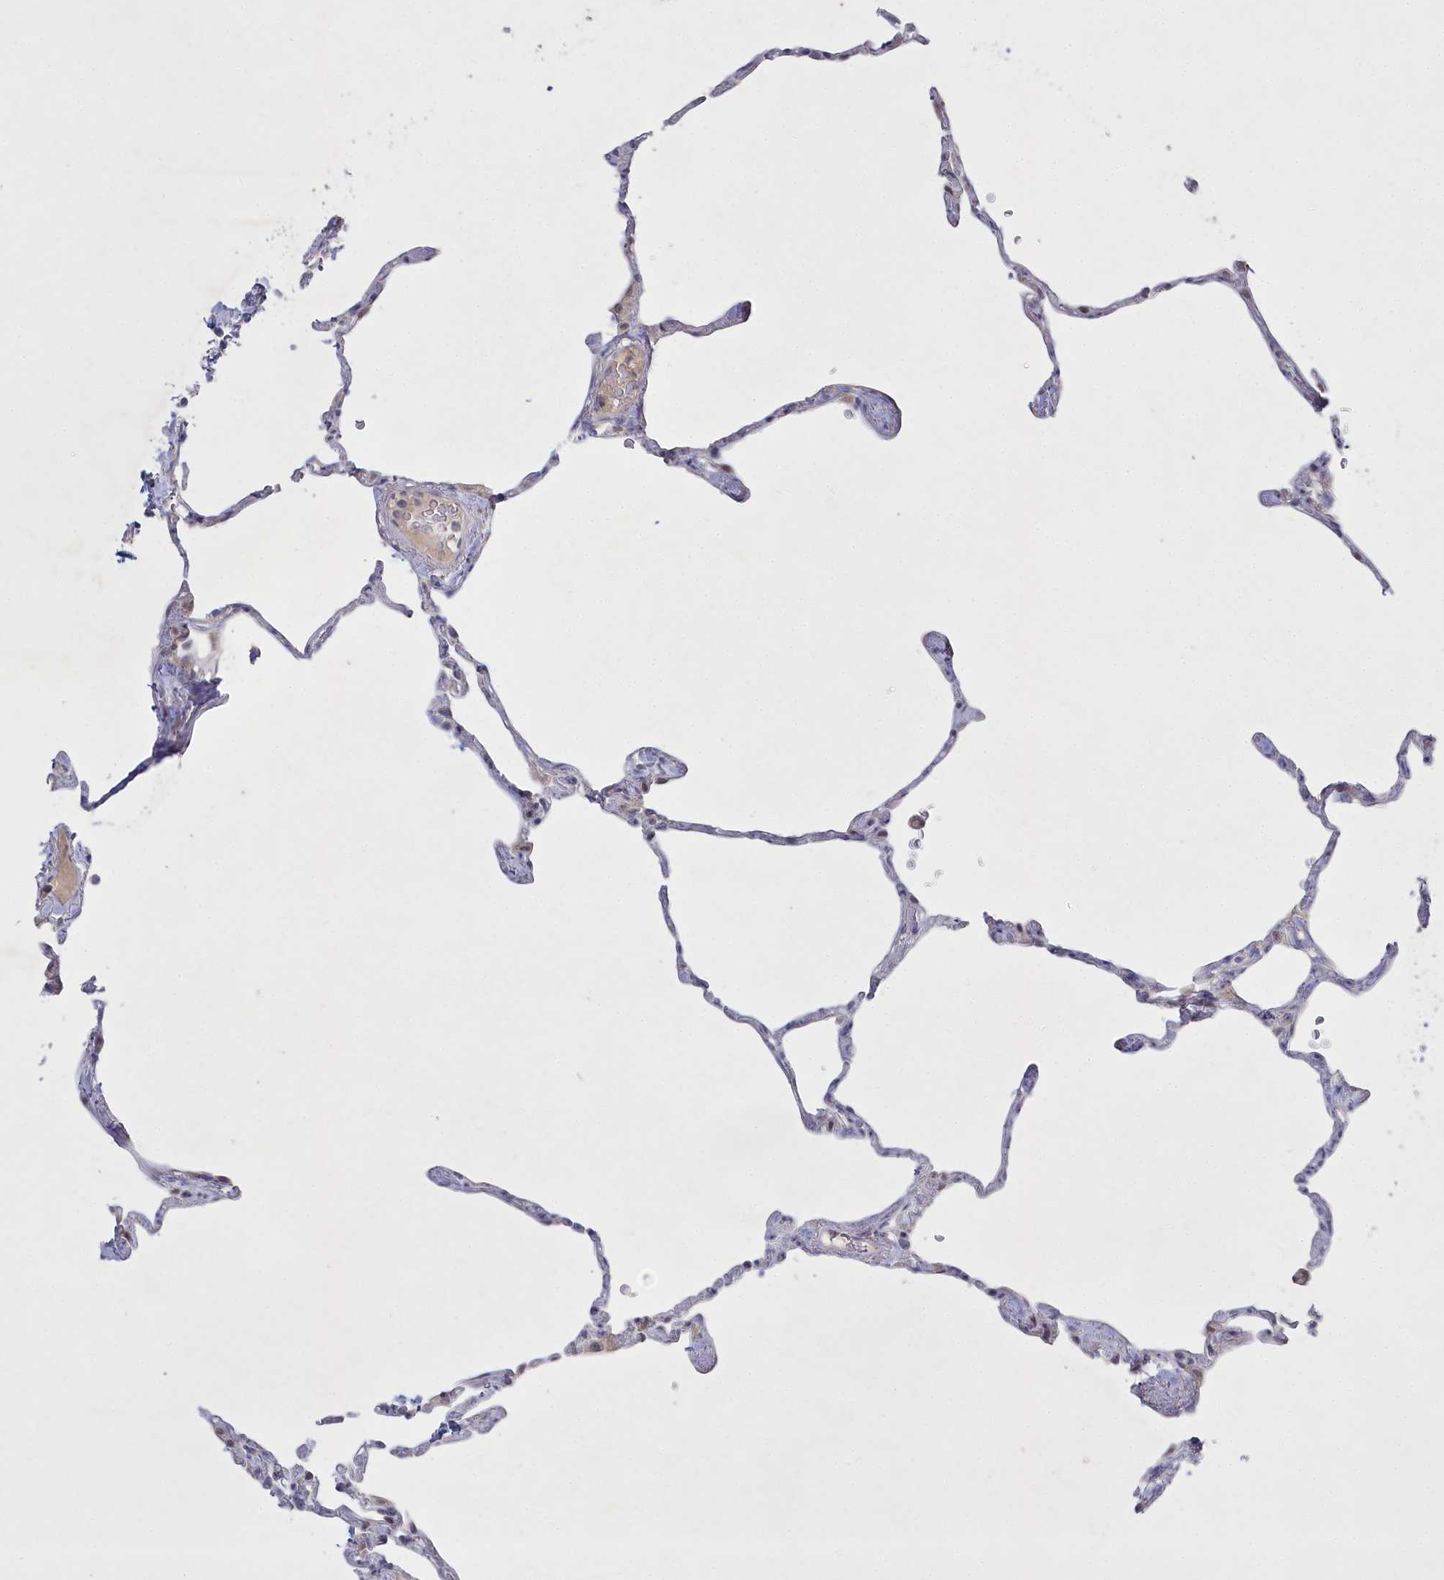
{"staining": {"intensity": "negative", "quantity": "none", "location": "none"}, "tissue": "lung", "cell_type": "Alveolar cells", "image_type": "normal", "snomed": [{"axis": "morphology", "description": "Normal tissue, NOS"}, {"axis": "topography", "description": "Lung"}], "caption": "Lung stained for a protein using immunohistochemistry (IHC) displays no staining alveolar cells.", "gene": "ABITRAM", "patient": {"sex": "male", "age": 65}}